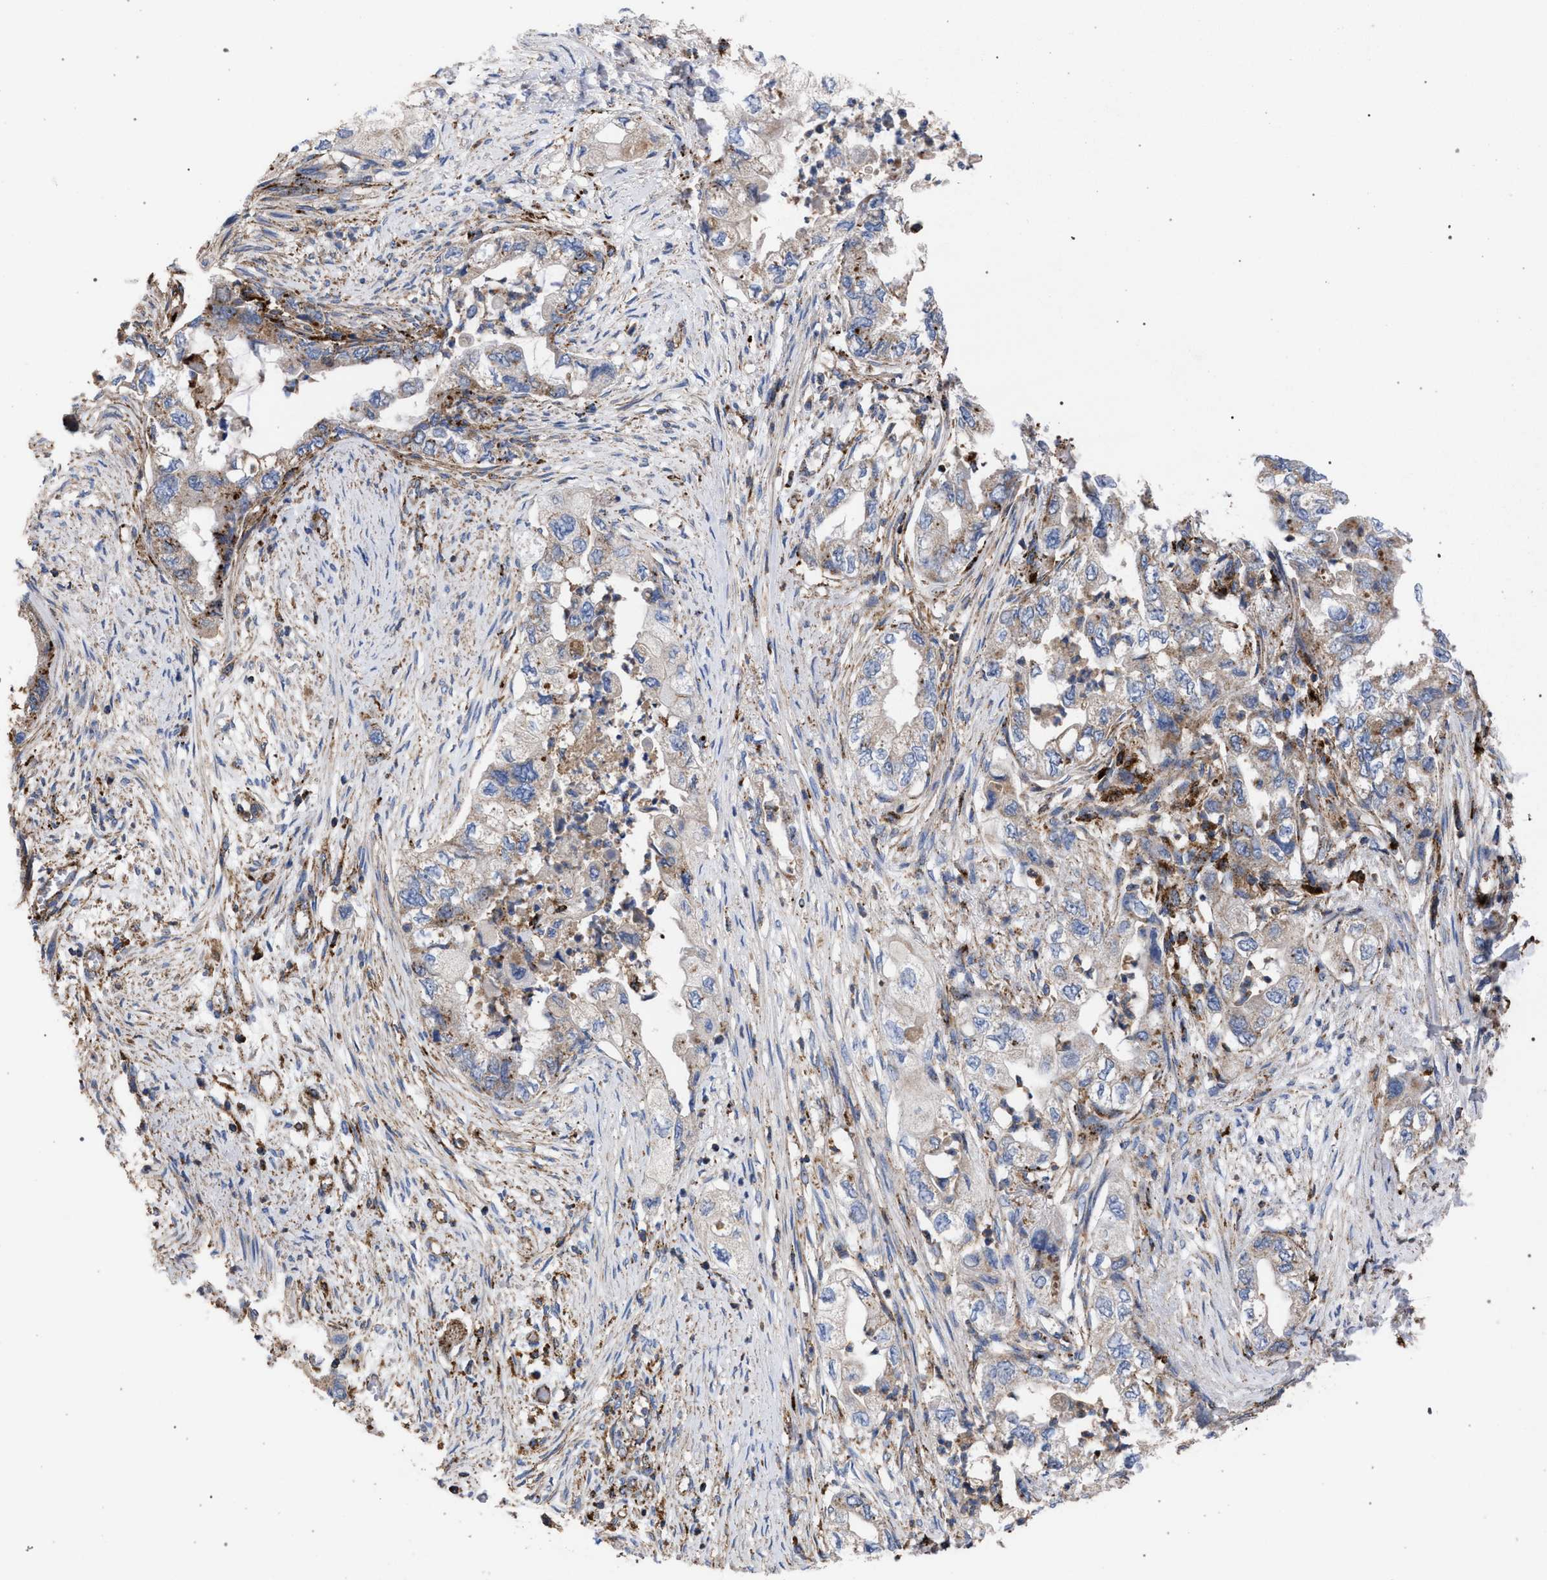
{"staining": {"intensity": "weak", "quantity": ">75%", "location": "cytoplasmic/membranous"}, "tissue": "pancreatic cancer", "cell_type": "Tumor cells", "image_type": "cancer", "snomed": [{"axis": "morphology", "description": "Adenocarcinoma, NOS"}, {"axis": "topography", "description": "Pancreas"}], "caption": "Immunohistochemical staining of human pancreatic cancer exhibits low levels of weak cytoplasmic/membranous protein staining in approximately >75% of tumor cells.", "gene": "PPT1", "patient": {"sex": "female", "age": 73}}